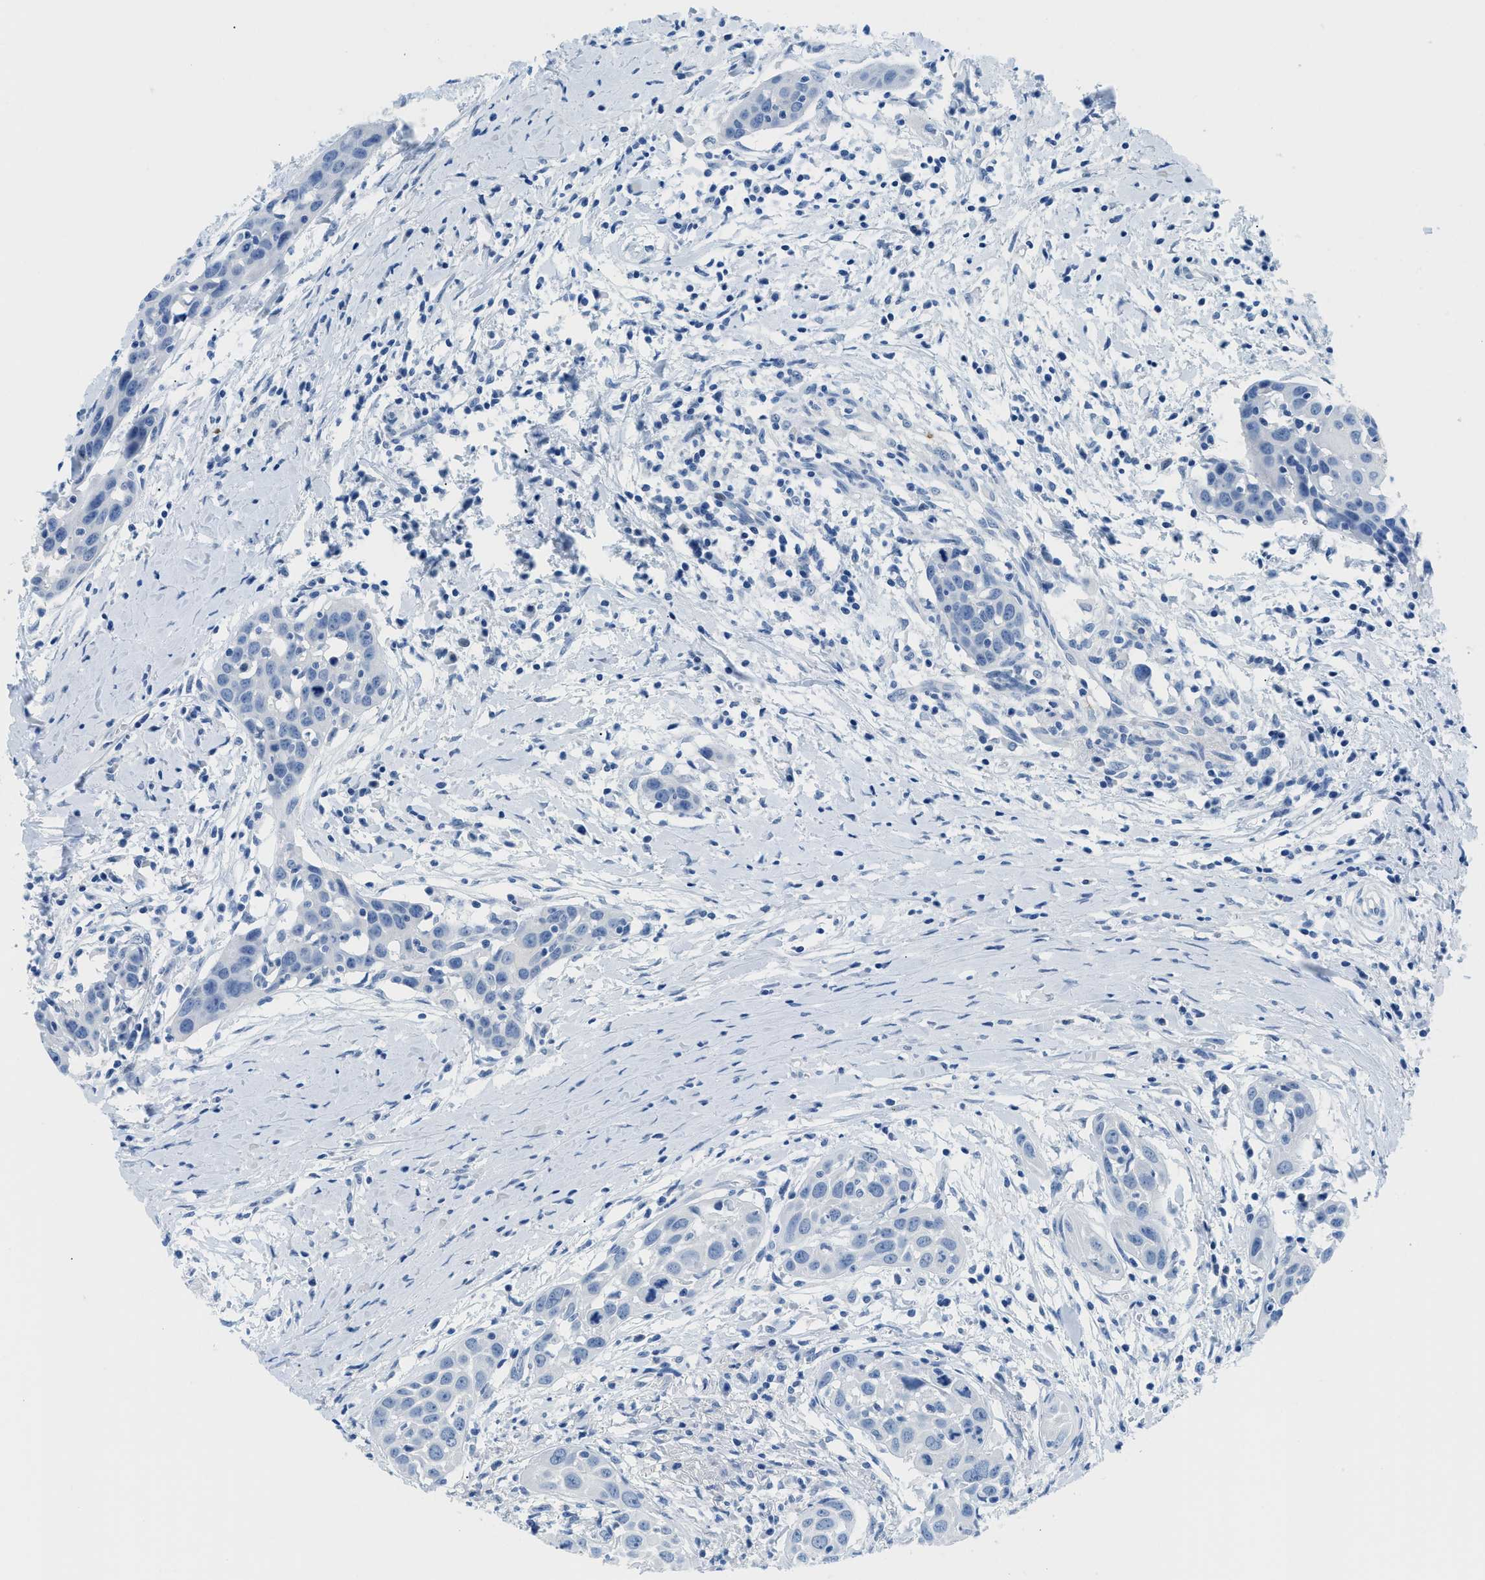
{"staining": {"intensity": "negative", "quantity": "none", "location": "none"}, "tissue": "head and neck cancer", "cell_type": "Tumor cells", "image_type": "cancer", "snomed": [{"axis": "morphology", "description": "Squamous cell carcinoma, NOS"}, {"axis": "topography", "description": "Oral tissue"}, {"axis": "topography", "description": "Head-Neck"}], "caption": "Human head and neck cancer (squamous cell carcinoma) stained for a protein using IHC shows no staining in tumor cells.", "gene": "MBL2", "patient": {"sex": "female", "age": 50}}